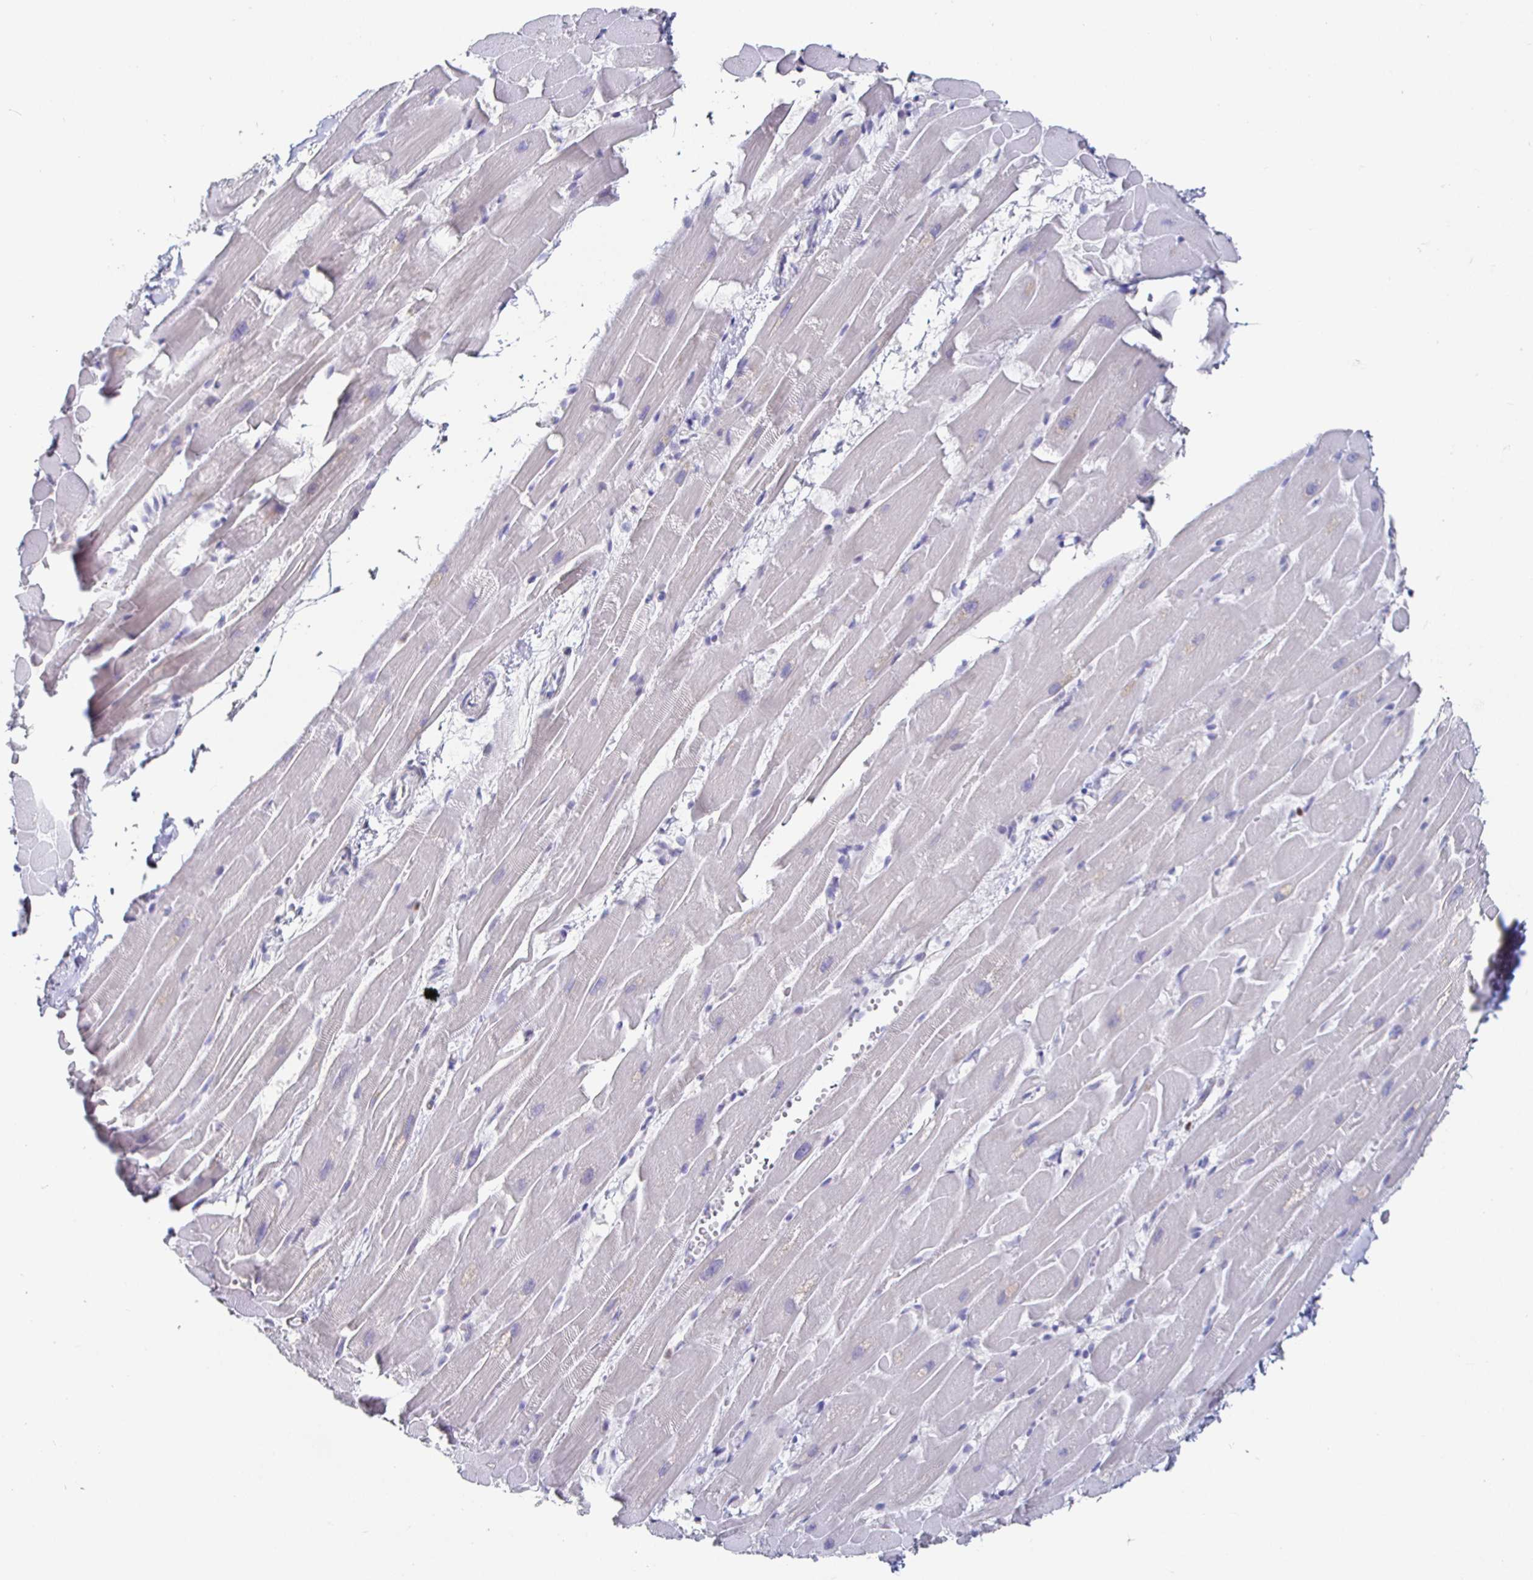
{"staining": {"intensity": "negative", "quantity": "none", "location": "none"}, "tissue": "heart muscle", "cell_type": "Cardiomyocytes", "image_type": "normal", "snomed": [{"axis": "morphology", "description": "Normal tissue, NOS"}, {"axis": "topography", "description": "Heart"}], "caption": "Cardiomyocytes are negative for brown protein staining in normal heart muscle.", "gene": "RUNX2", "patient": {"sex": "male", "age": 37}}